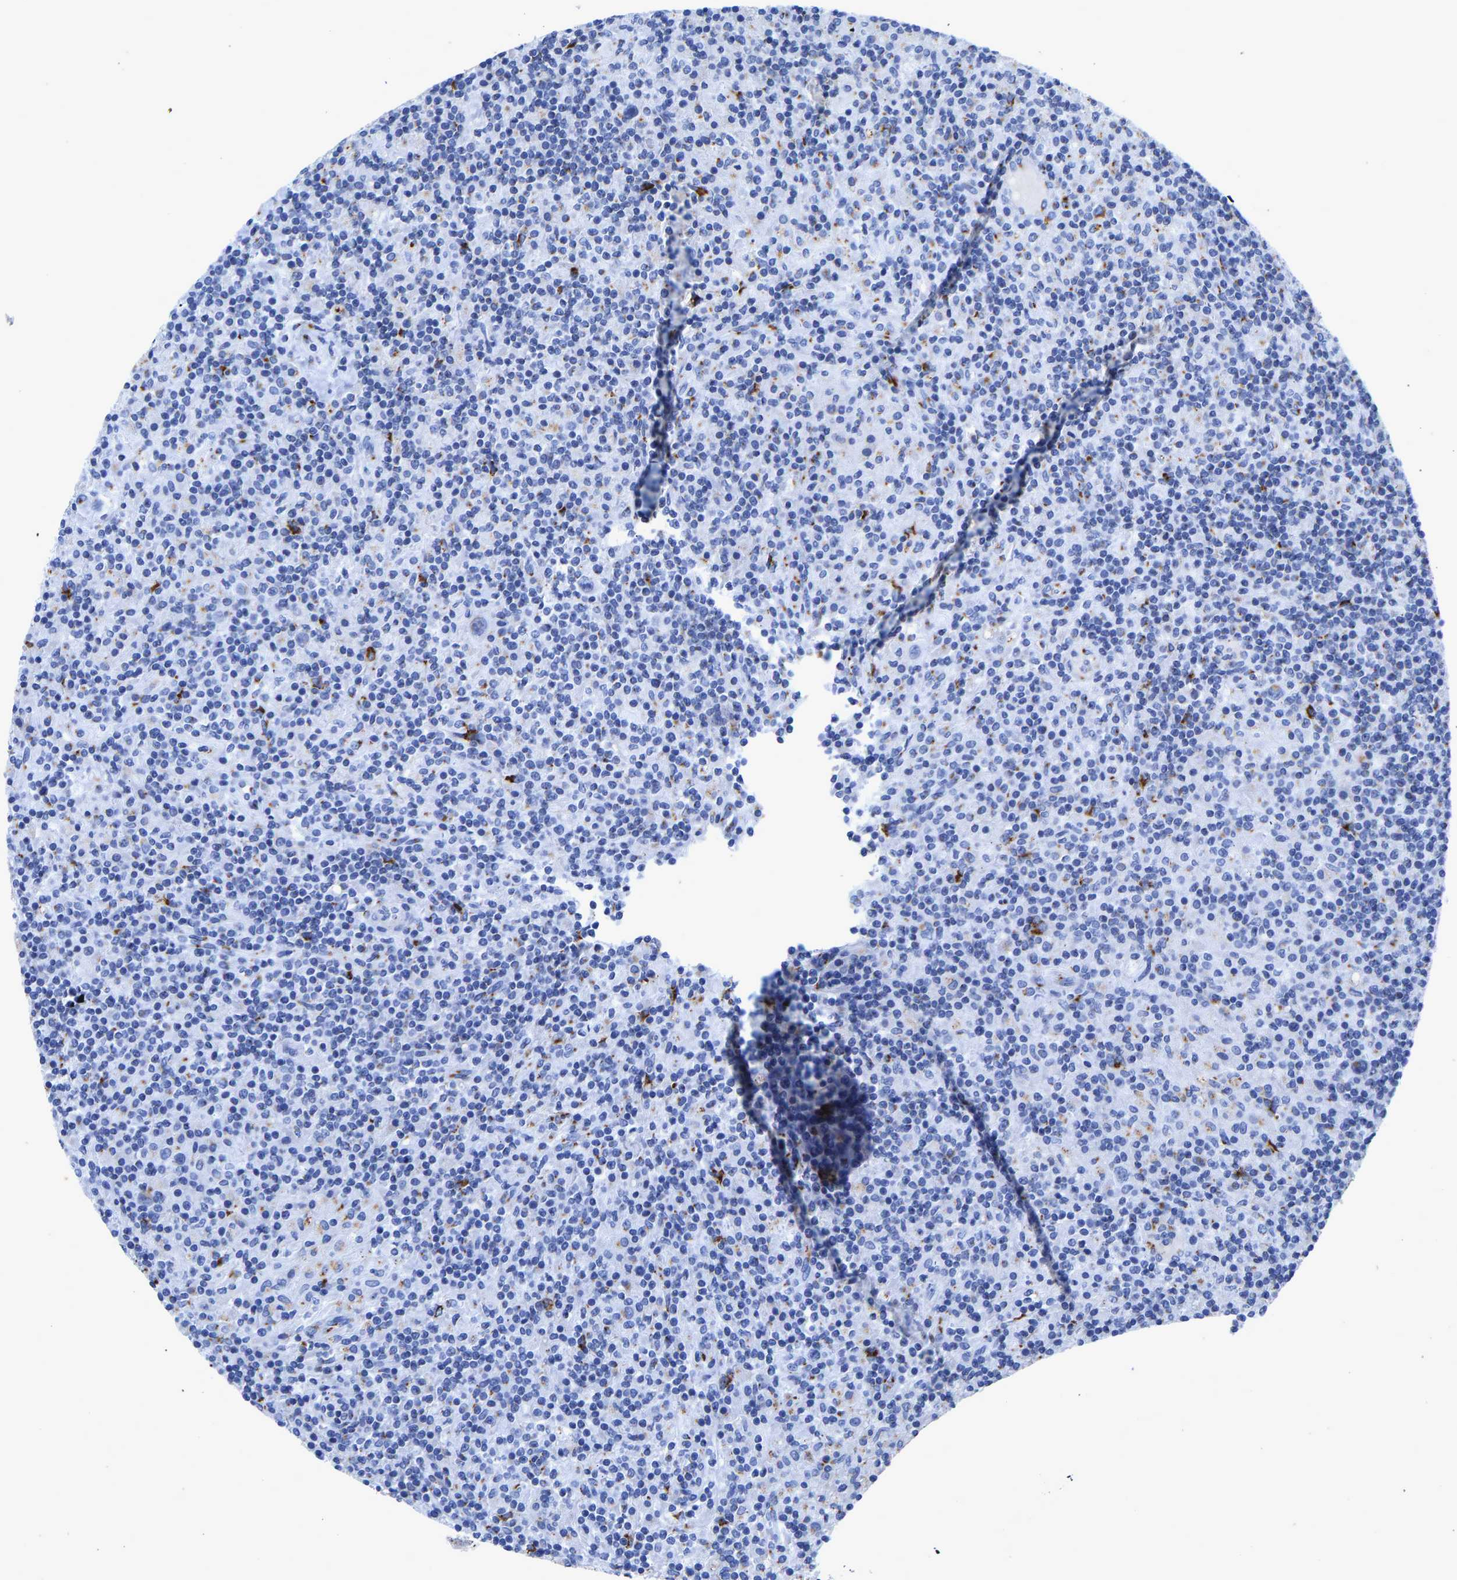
{"staining": {"intensity": "moderate", "quantity": "<25%", "location": "cytoplasmic/membranous"}, "tissue": "lymphoma", "cell_type": "Tumor cells", "image_type": "cancer", "snomed": [{"axis": "morphology", "description": "Hodgkin's disease, NOS"}, {"axis": "topography", "description": "Lymph node"}], "caption": "Approximately <25% of tumor cells in human Hodgkin's disease reveal moderate cytoplasmic/membranous protein staining as visualized by brown immunohistochemical staining.", "gene": "TMEM87A", "patient": {"sex": "male", "age": 70}}